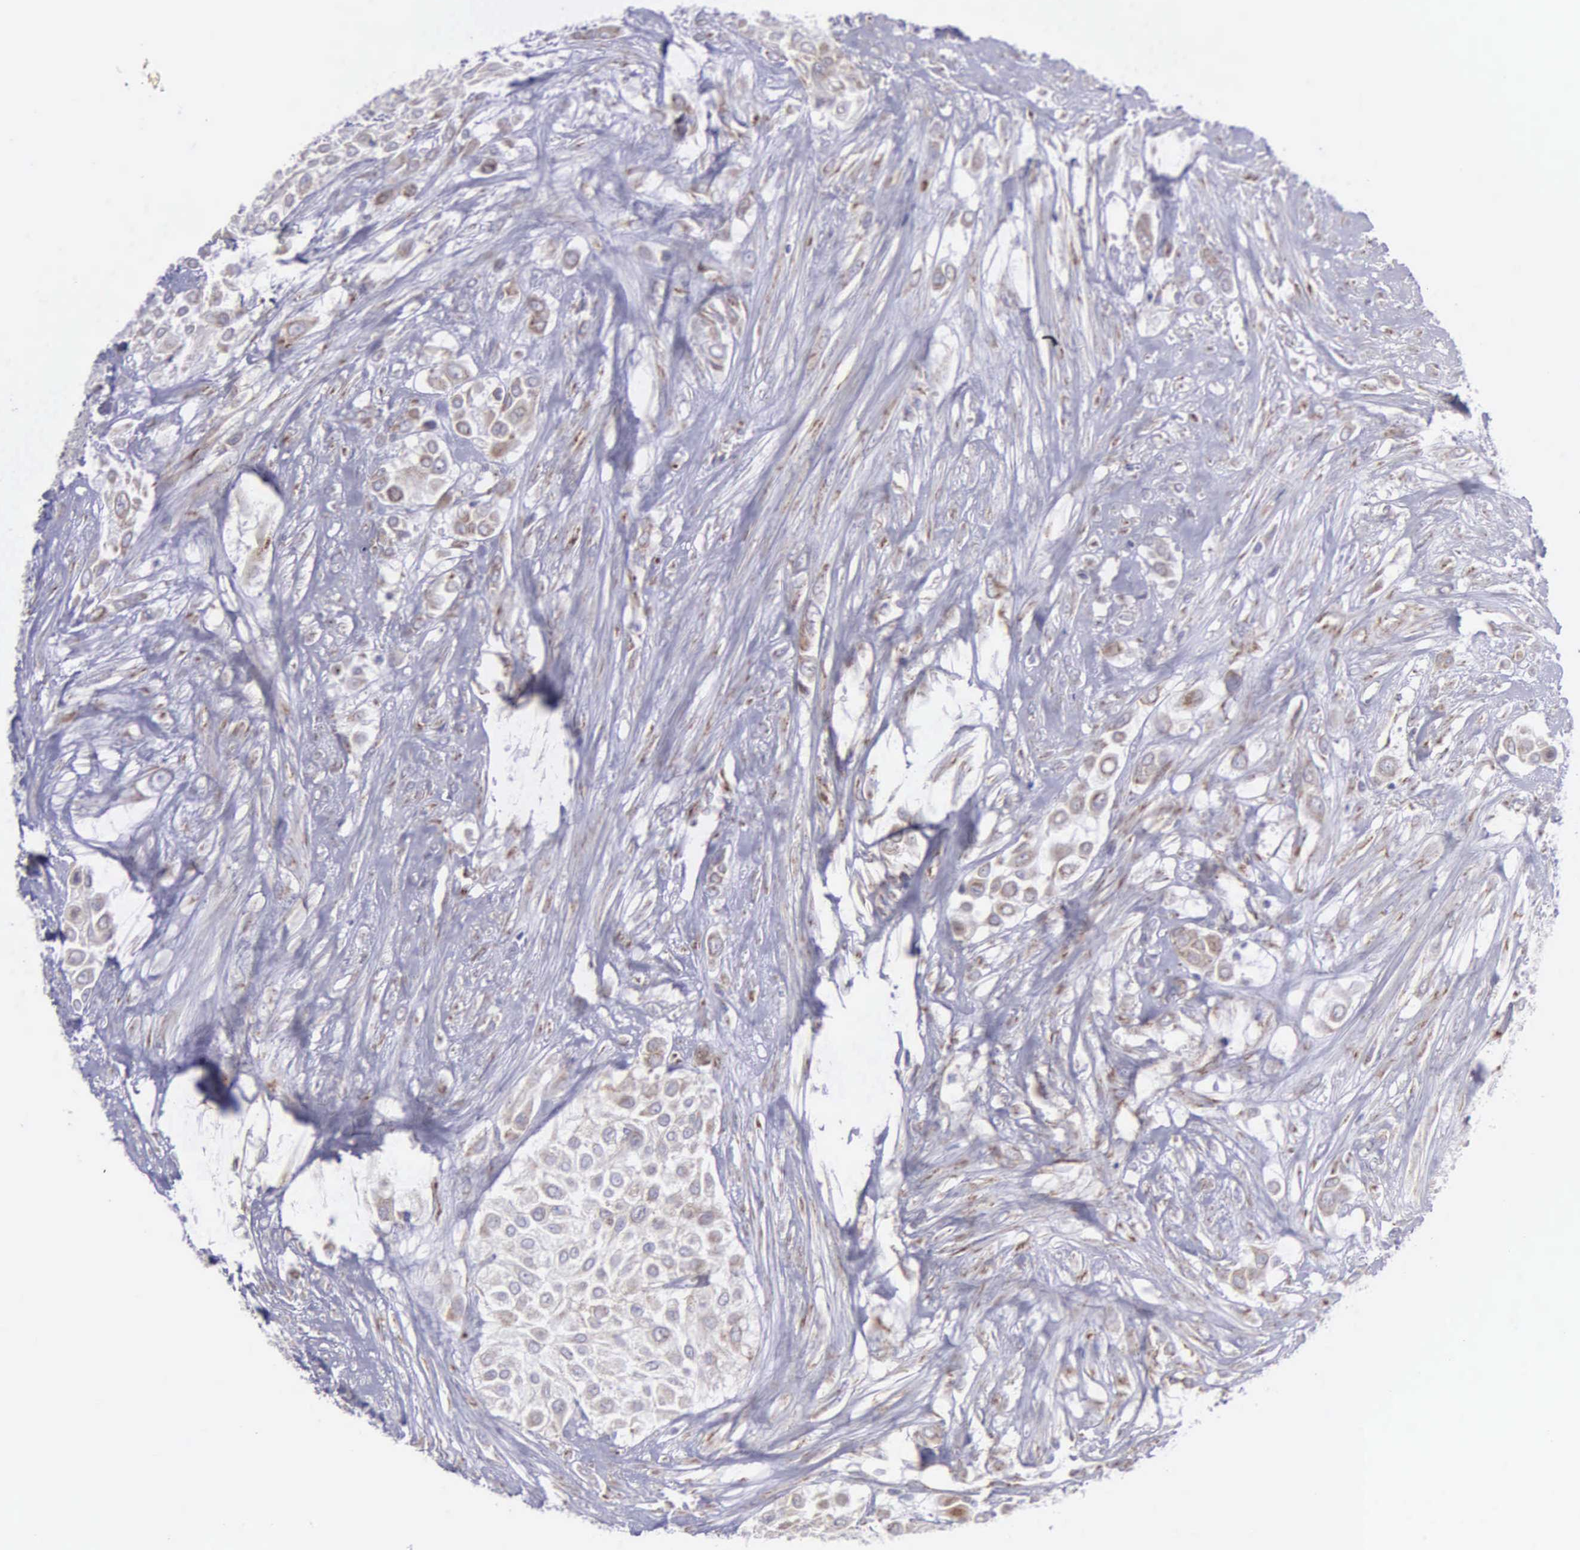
{"staining": {"intensity": "weak", "quantity": "<25%", "location": "cytoplasmic/membranous"}, "tissue": "urothelial cancer", "cell_type": "Tumor cells", "image_type": "cancer", "snomed": [{"axis": "morphology", "description": "Urothelial carcinoma, High grade"}, {"axis": "topography", "description": "Urinary bladder"}], "caption": "DAB (3,3'-diaminobenzidine) immunohistochemical staining of urothelial cancer exhibits no significant positivity in tumor cells. The staining is performed using DAB (3,3'-diaminobenzidine) brown chromogen with nuclei counter-stained in using hematoxylin.", "gene": "SYNJ2BP", "patient": {"sex": "male", "age": 57}}